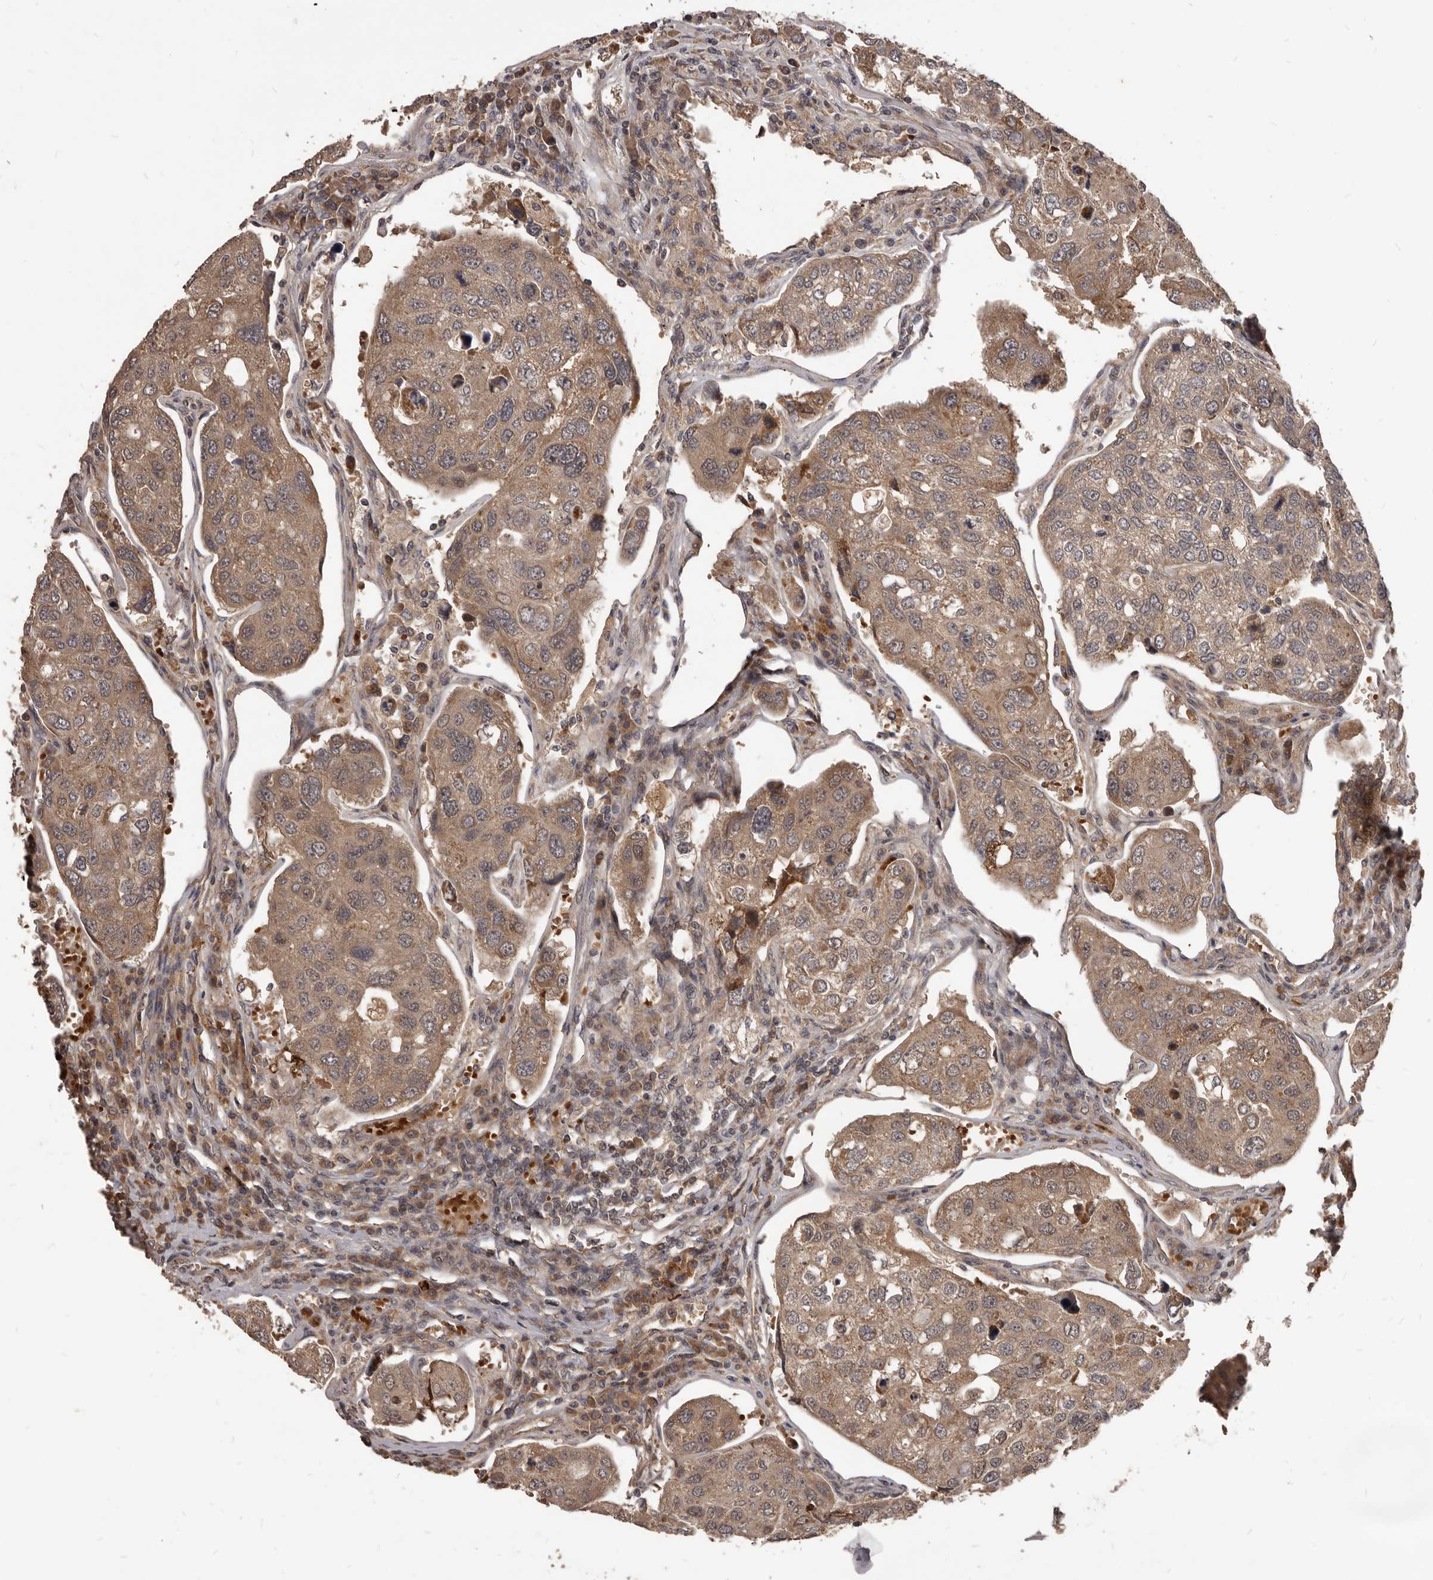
{"staining": {"intensity": "weak", "quantity": ">75%", "location": "cytoplasmic/membranous,nuclear"}, "tissue": "urothelial cancer", "cell_type": "Tumor cells", "image_type": "cancer", "snomed": [{"axis": "morphology", "description": "Urothelial carcinoma, High grade"}, {"axis": "topography", "description": "Lymph node"}, {"axis": "topography", "description": "Urinary bladder"}], "caption": "Protein expression analysis of high-grade urothelial carcinoma exhibits weak cytoplasmic/membranous and nuclear staining in approximately >75% of tumor cells. (DAB (3,3'-diaminobenzidine) IHC with brightfield microscopy, high magnification).", "gene": "GABPB2", "patient": {"sex": "male", "age": 51}}